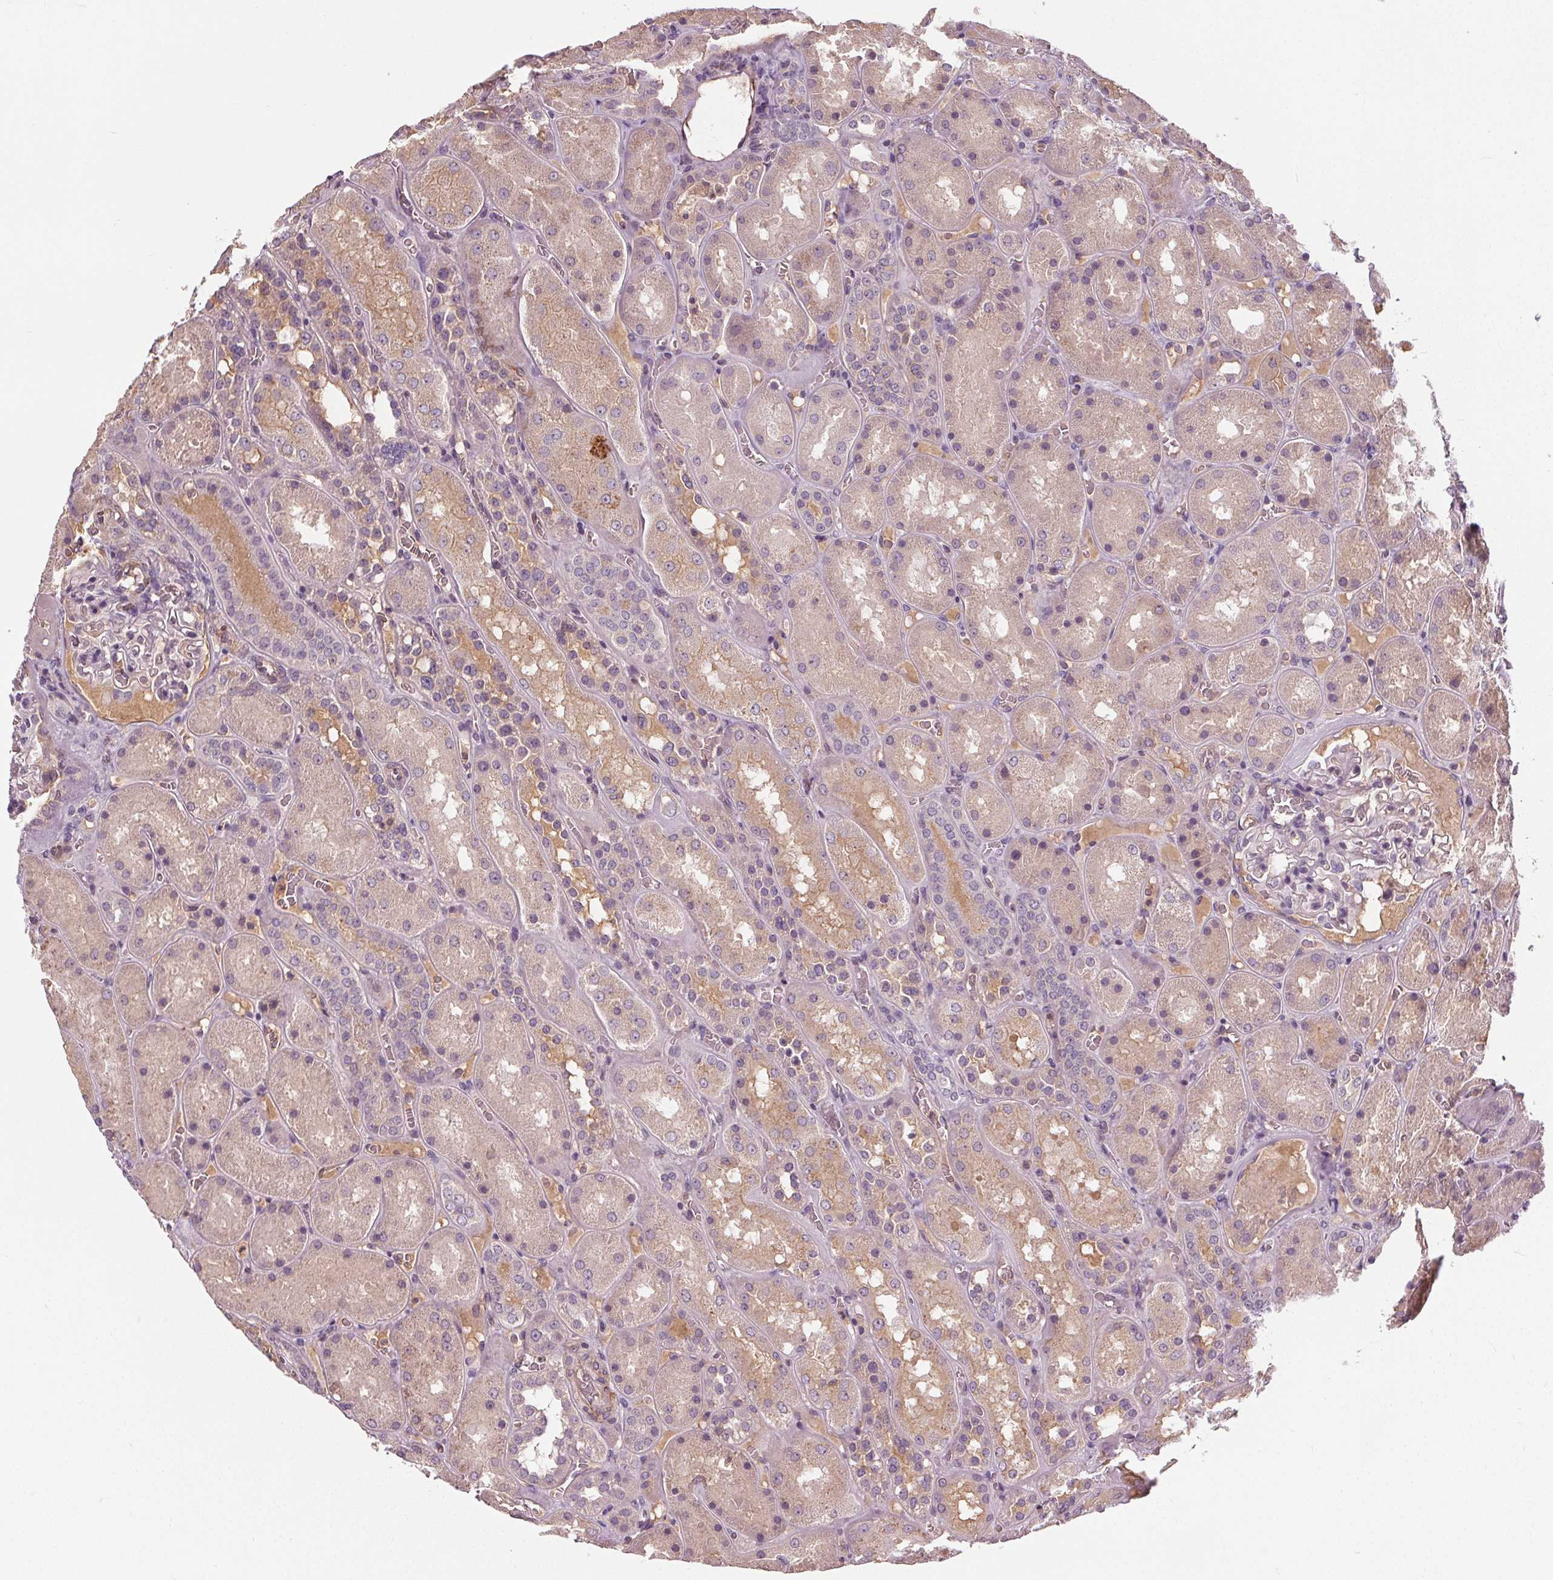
{"staining": {"intensity": "negative", "quantity": "none", "location": "none"}, "tissue": "kidney", "cell_type": "Cells in glomeruli", "image_type": "normal", "snomed": [{"axis": "morphology", "description": "Normal tissue, NOS"}, {"axis": "topography", "description": "Kidney"}], "caption": "The micrograph reveals no significant expression in cells in glomeruli of kidney. (Stains: DAB (3,3'-diaminobenzidine) immunohistochemistry with hematoxylin counter stain, Microscopy: brightfield microscopy at high magnification).", "gene": "PDGFD", "patient": {"sex": "male", "age": 73}}